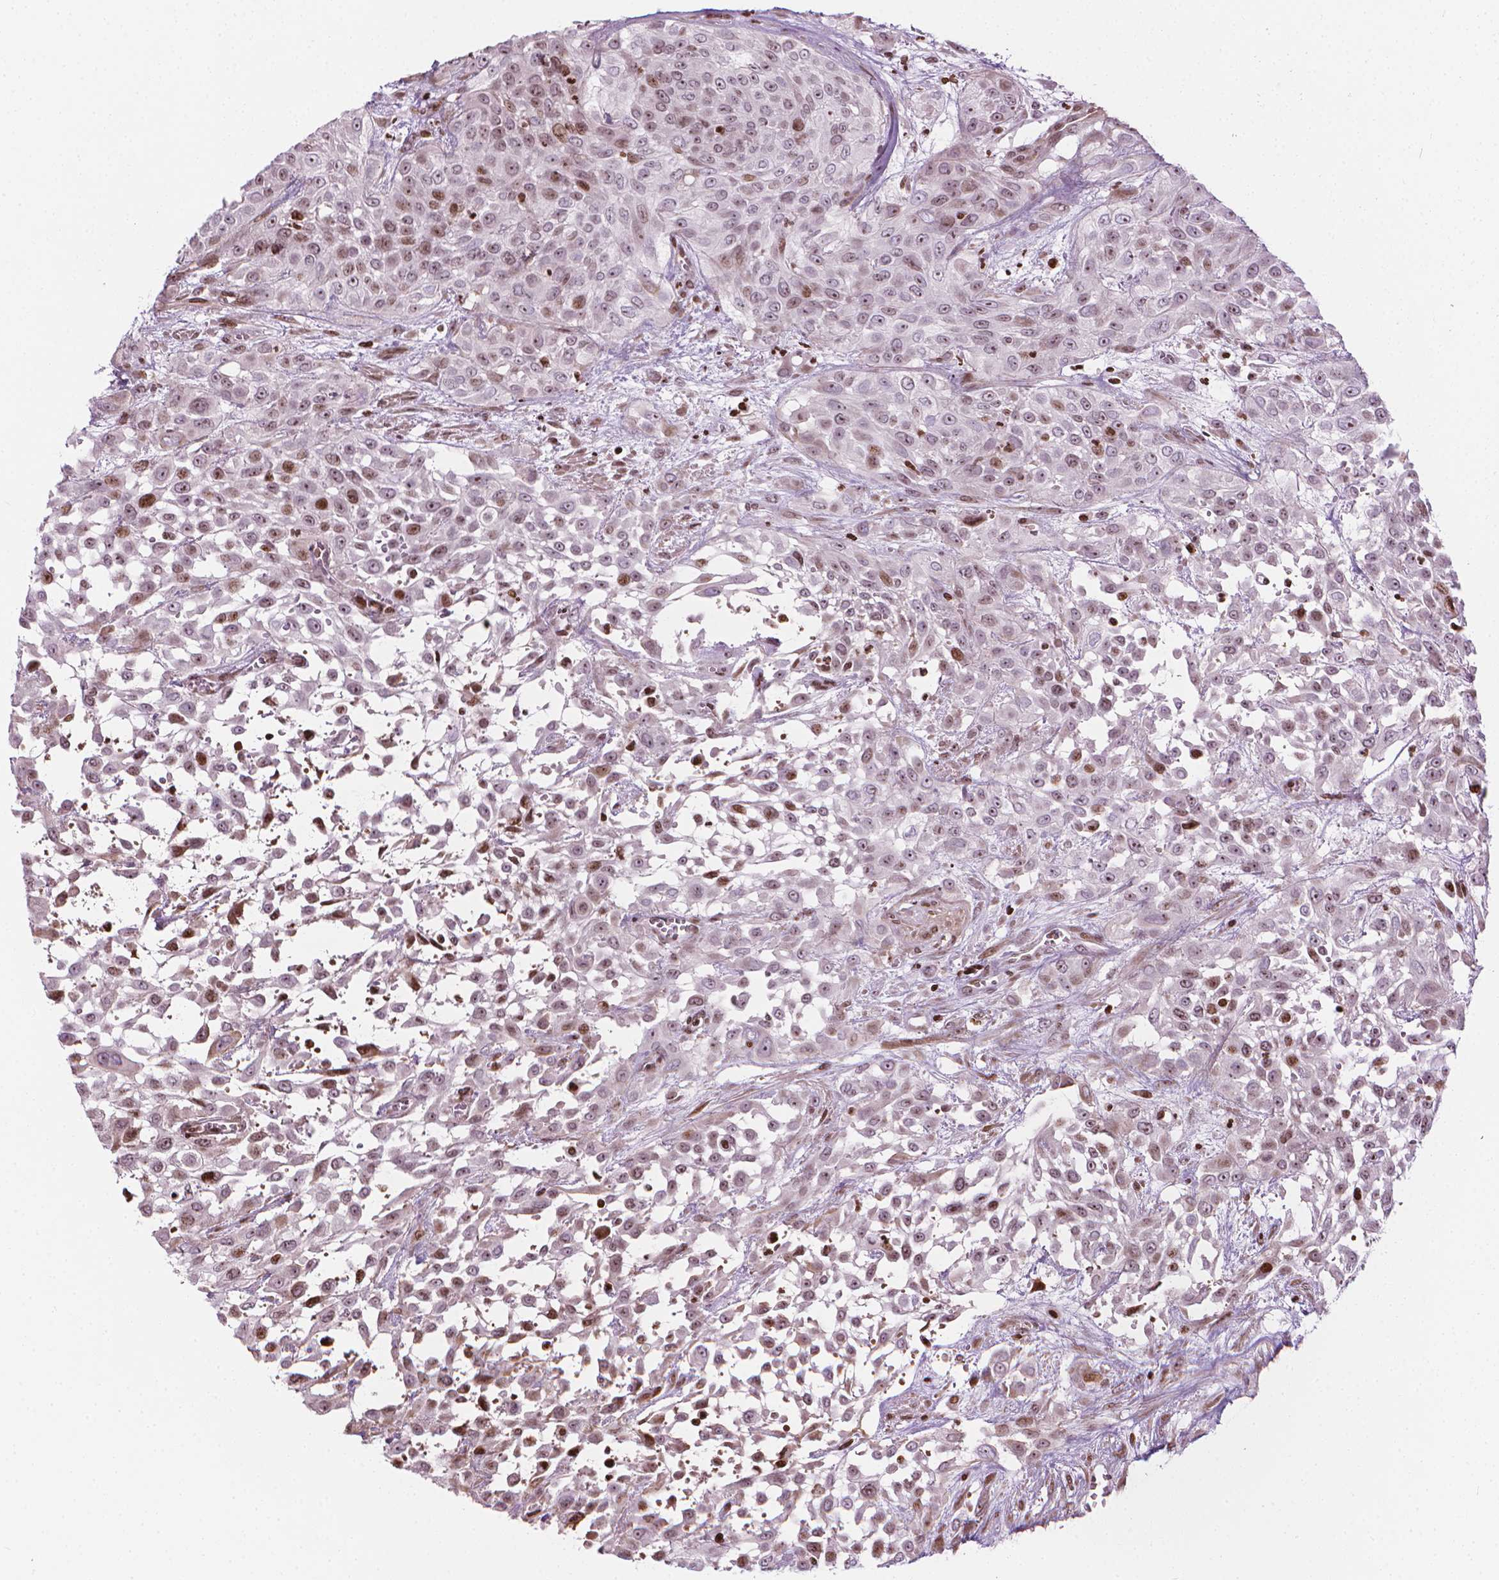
{"staining": {"intensity": "moderate", "quantity": "25%-75%", "location": "nuclear"}, "tissue": "urothelial cancer", "cell_type": "Tumor cells", "image_type": "cancer", "snomed": [{"axis": "morphology", "description": "Urothelial carcinoma, High grade"}, {"axis": "topography", "description": "Urinary bladder"}], "caption": "Immunohistochemical staining of urothelial carcinoma (high-grade) demonstrates moderate nuclear protein expression in approximately 25%-75% of tumor cells. Immunohistochemistry stains the protein of interest in brown and the nuclei are stained blue.", "gene": "PIP4K2A", "patient": {"sex": "male", "age": 57}}